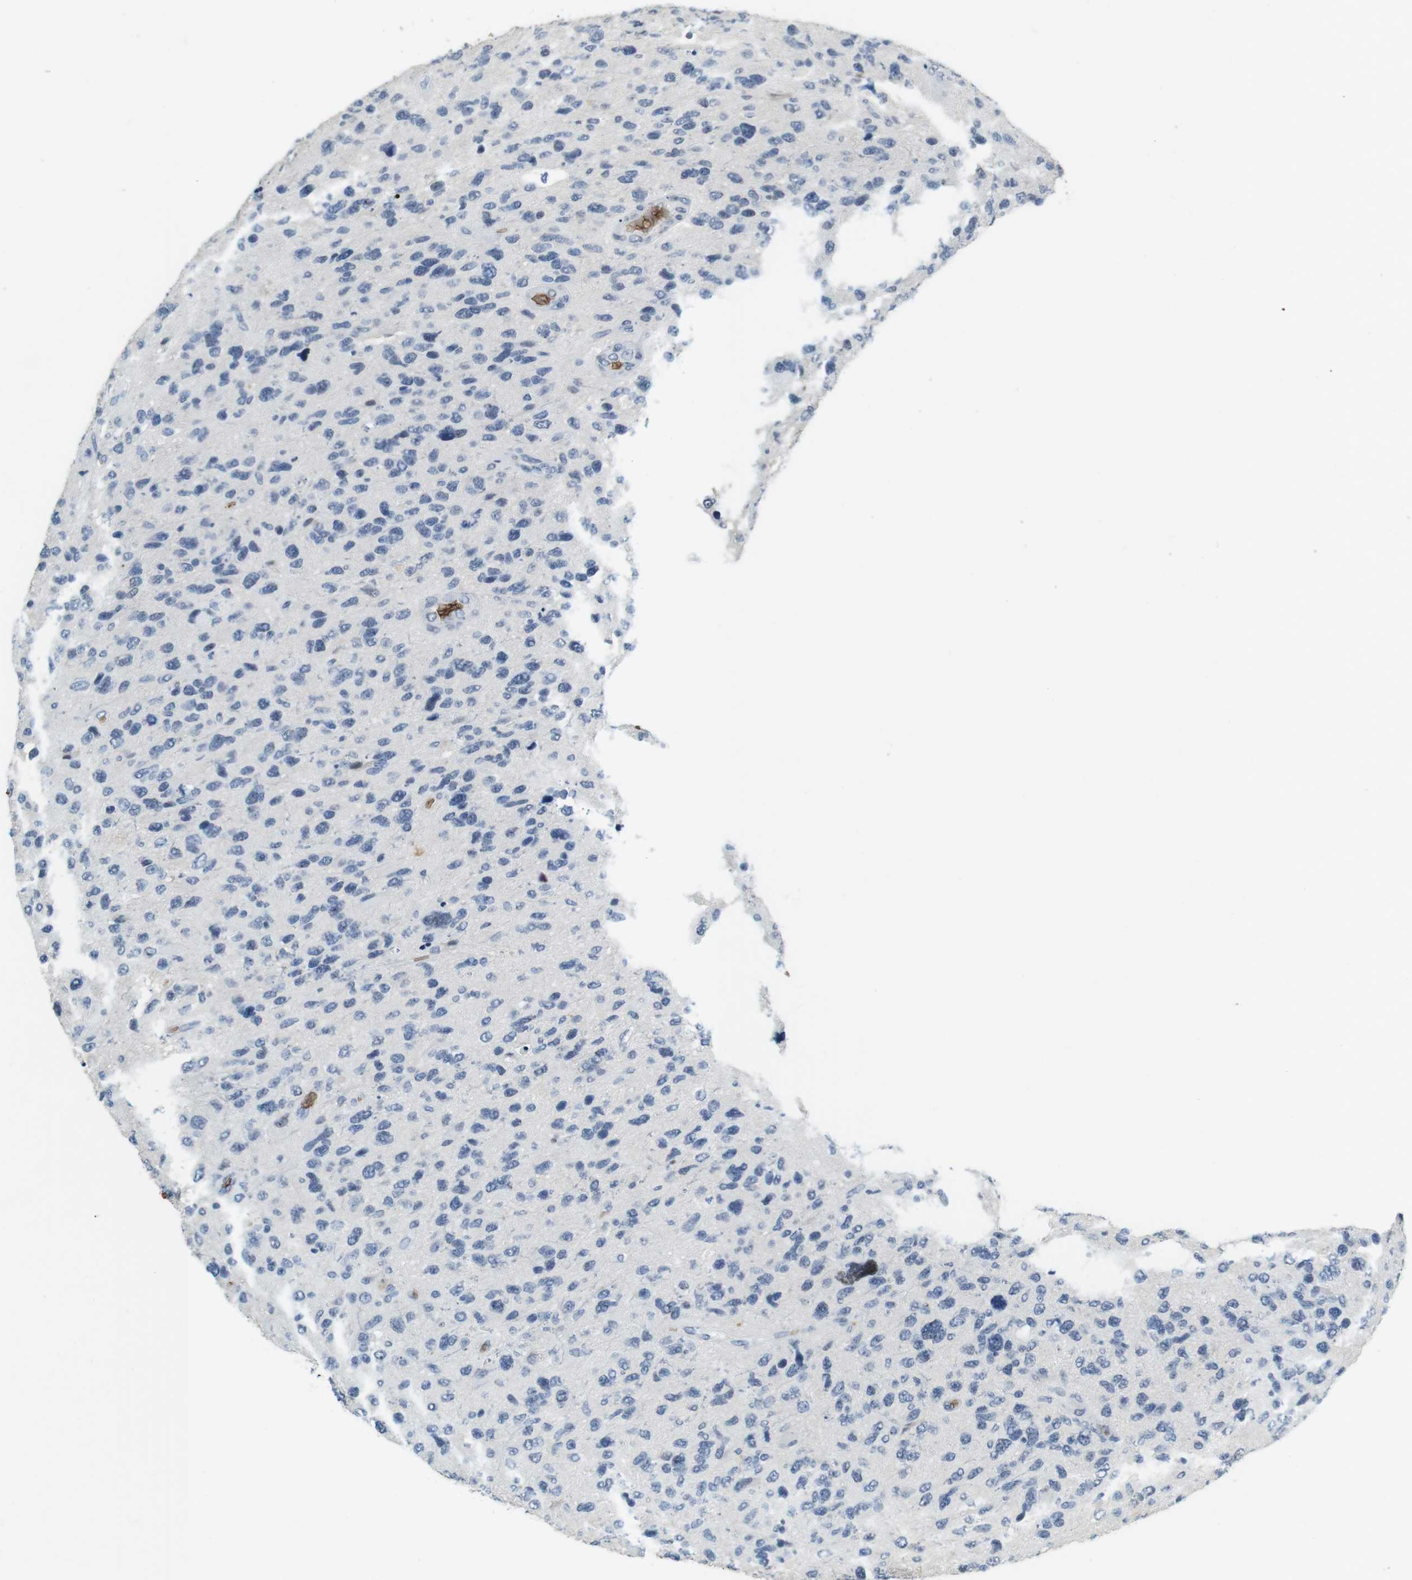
{"staining": {"intensity": "negative", "quantity": "none", "location": "none"}, "tissue": "glioma", "cell_type": "Tumor cells", "image_type": "cancer", "snomed": [{"axis": "morphology", "description": "Glioma, malignant, High grade"}, {"axis": "topography", "description": "Brain"}], "caption": "This is an immunohistochemistry (IHC) histopathology image of human malignant glioma (high-grade). There is no staining in tumor cells.", "gene": "SLC4A1", "patient": {"sex": "female", "age": 58}}